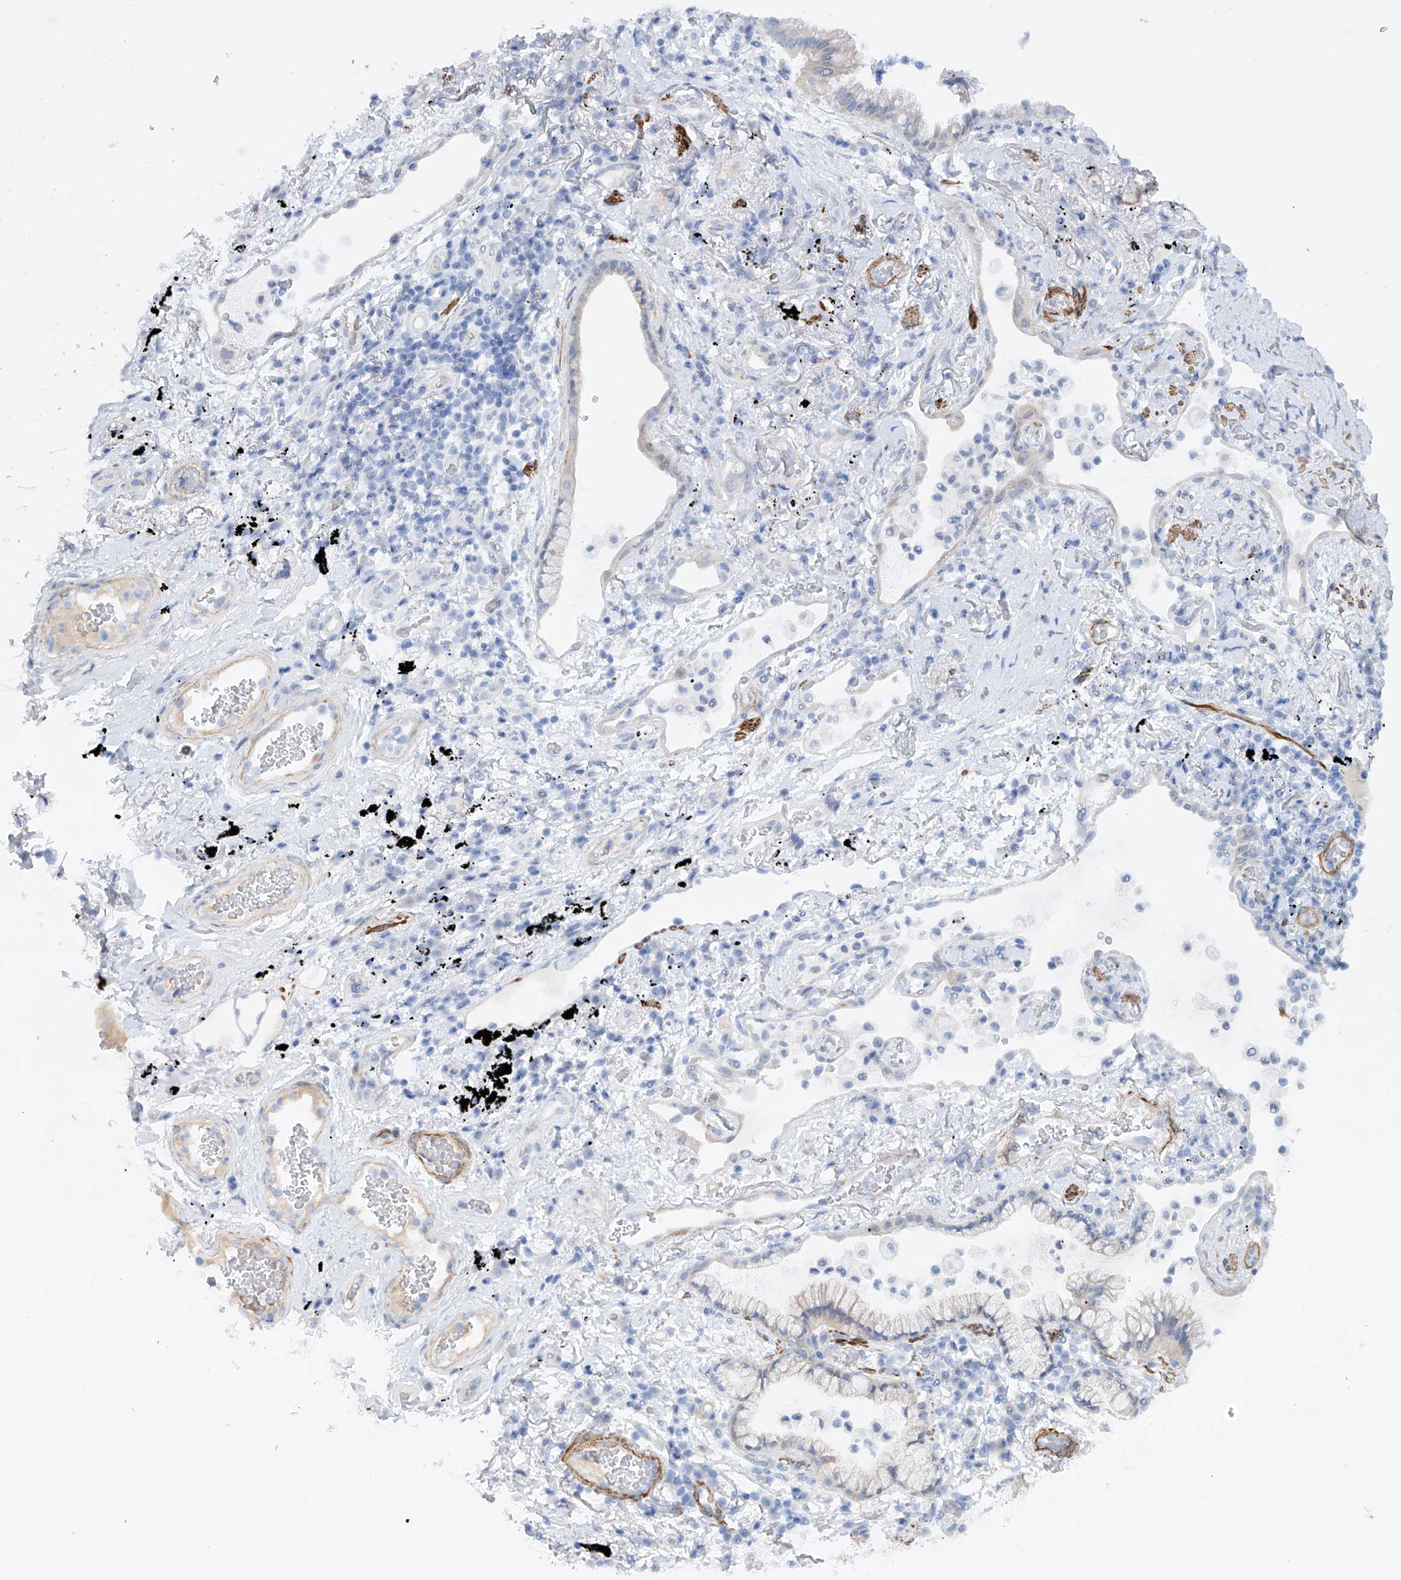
{"staining": {"intensity": "negative", "quantity": "none", "location": "none"}, "tissue": "lung cancer", "cell_type": "Tumor cells", "image_type": "cancer", "snomed": [{"axis": "morphology", "description": "Adenocarcinoma, NOS"}, {"axis": "topography", "description": "Lung"}], "caption": "High magnification brightfield microscopy of adenocarcinoma (lung) stained with DAB (3,3'-diaminobenzidine) (brown) and counterstained with hematoxylin (blue): tumor cells show no significant staining.", "gene": "ZNF490", "patient": {"sex": "female", "age": 70}}